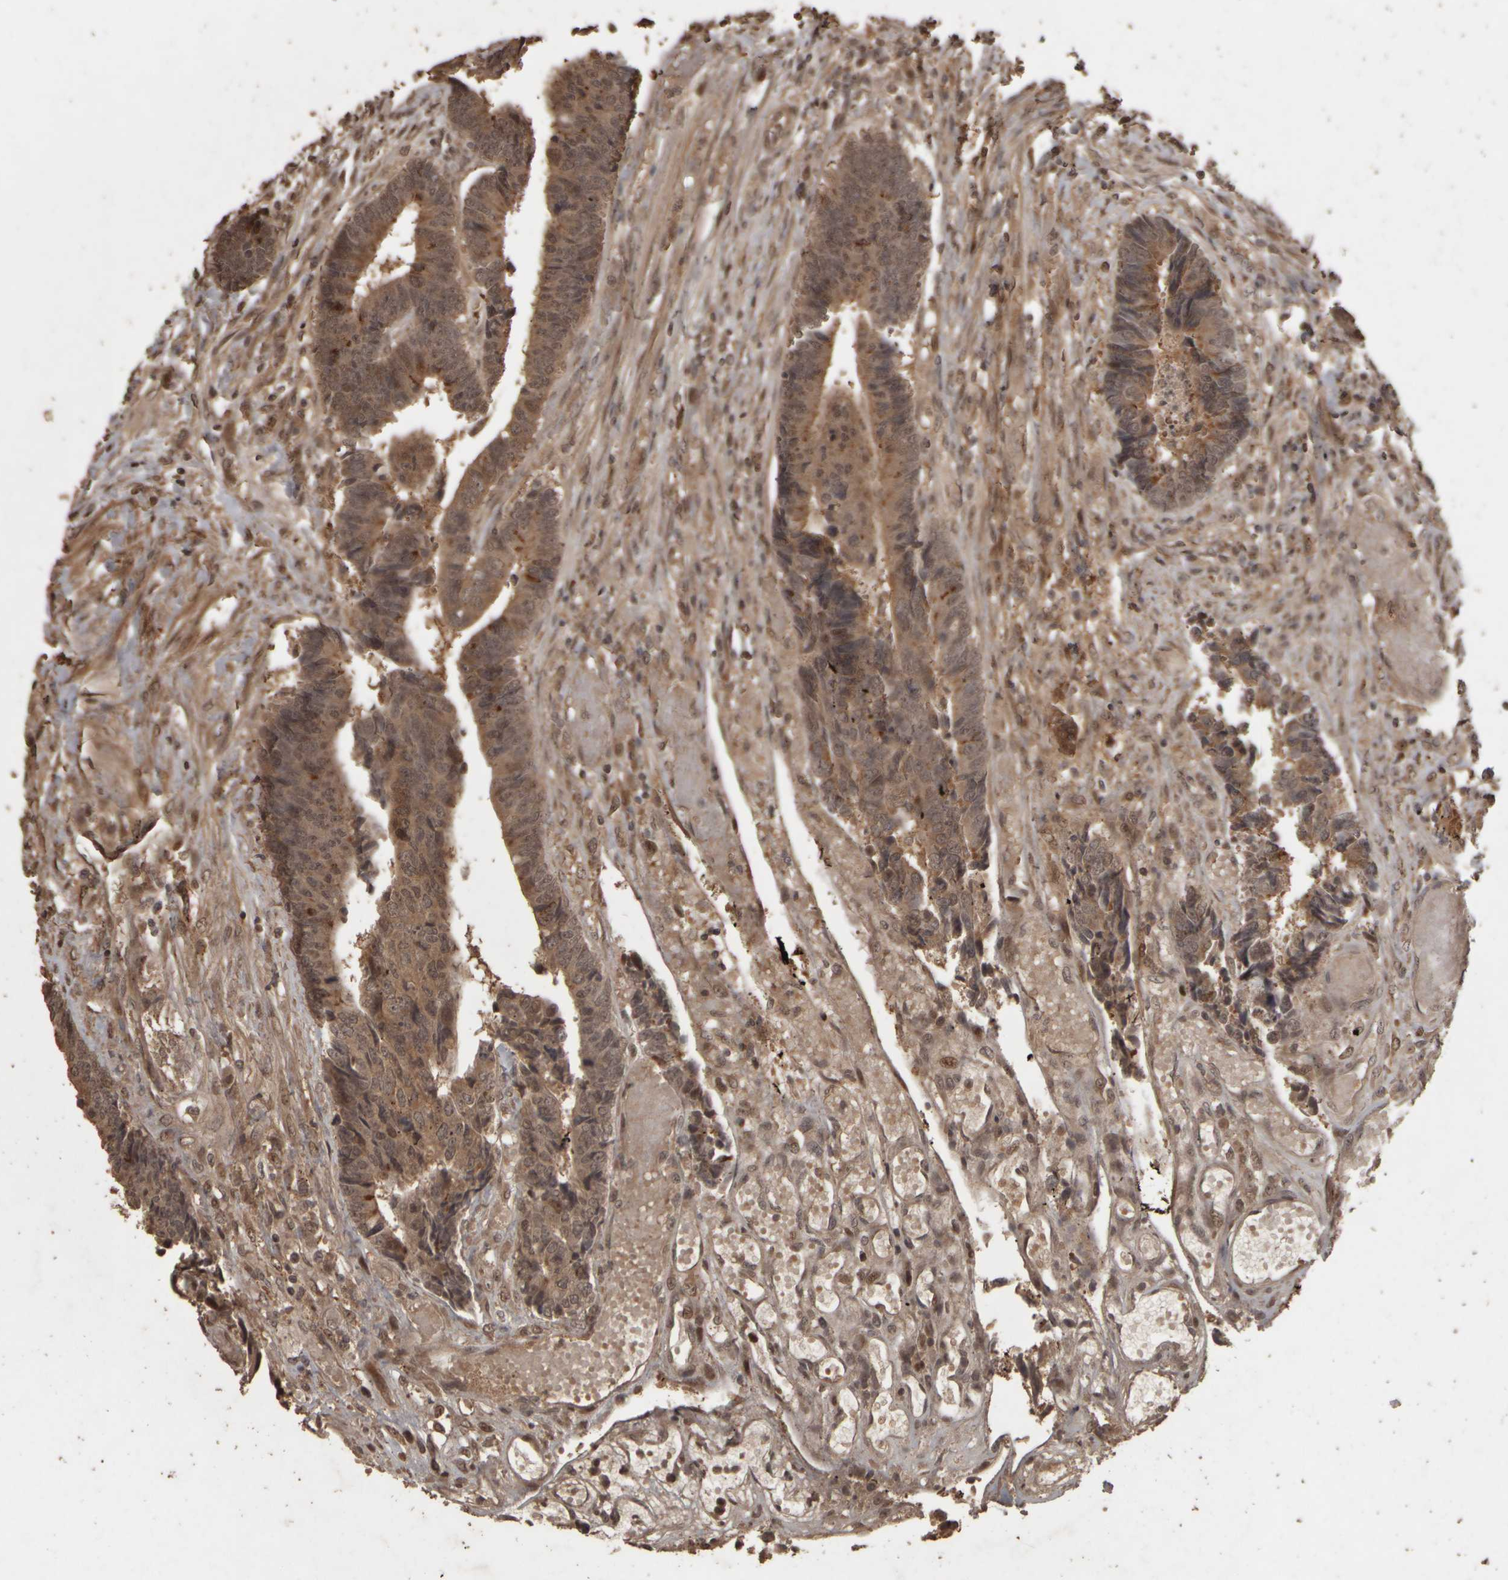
{"staining": {"intensity": "moderate", "quantity": ">75%", "location": "cytoplasmic/membranous,nuclear"}, "tissue": "colorectal cancer", "cell_type": "Tumor cells", "image_type": "cancer", "snomed": [{"axis": "morphology", "description": "Adenocarcinoma, NOS"}, {"axis": "topography", "description": "Rectum"}], "caption": "Immunohistochemistry photomicrograph of neoplastic tissue: adenocarcinoma (colorectal) stained using immunohistochemistry displays medium levels of moderate protein expression localized specifically in the cytoplasmic/membranous and nuclear of tumor cells, appearing as a cytoplasmic/membranous and nuclear brown color.", "gene": "ACO1", "patient": {"sex": "male", "age": 84}}